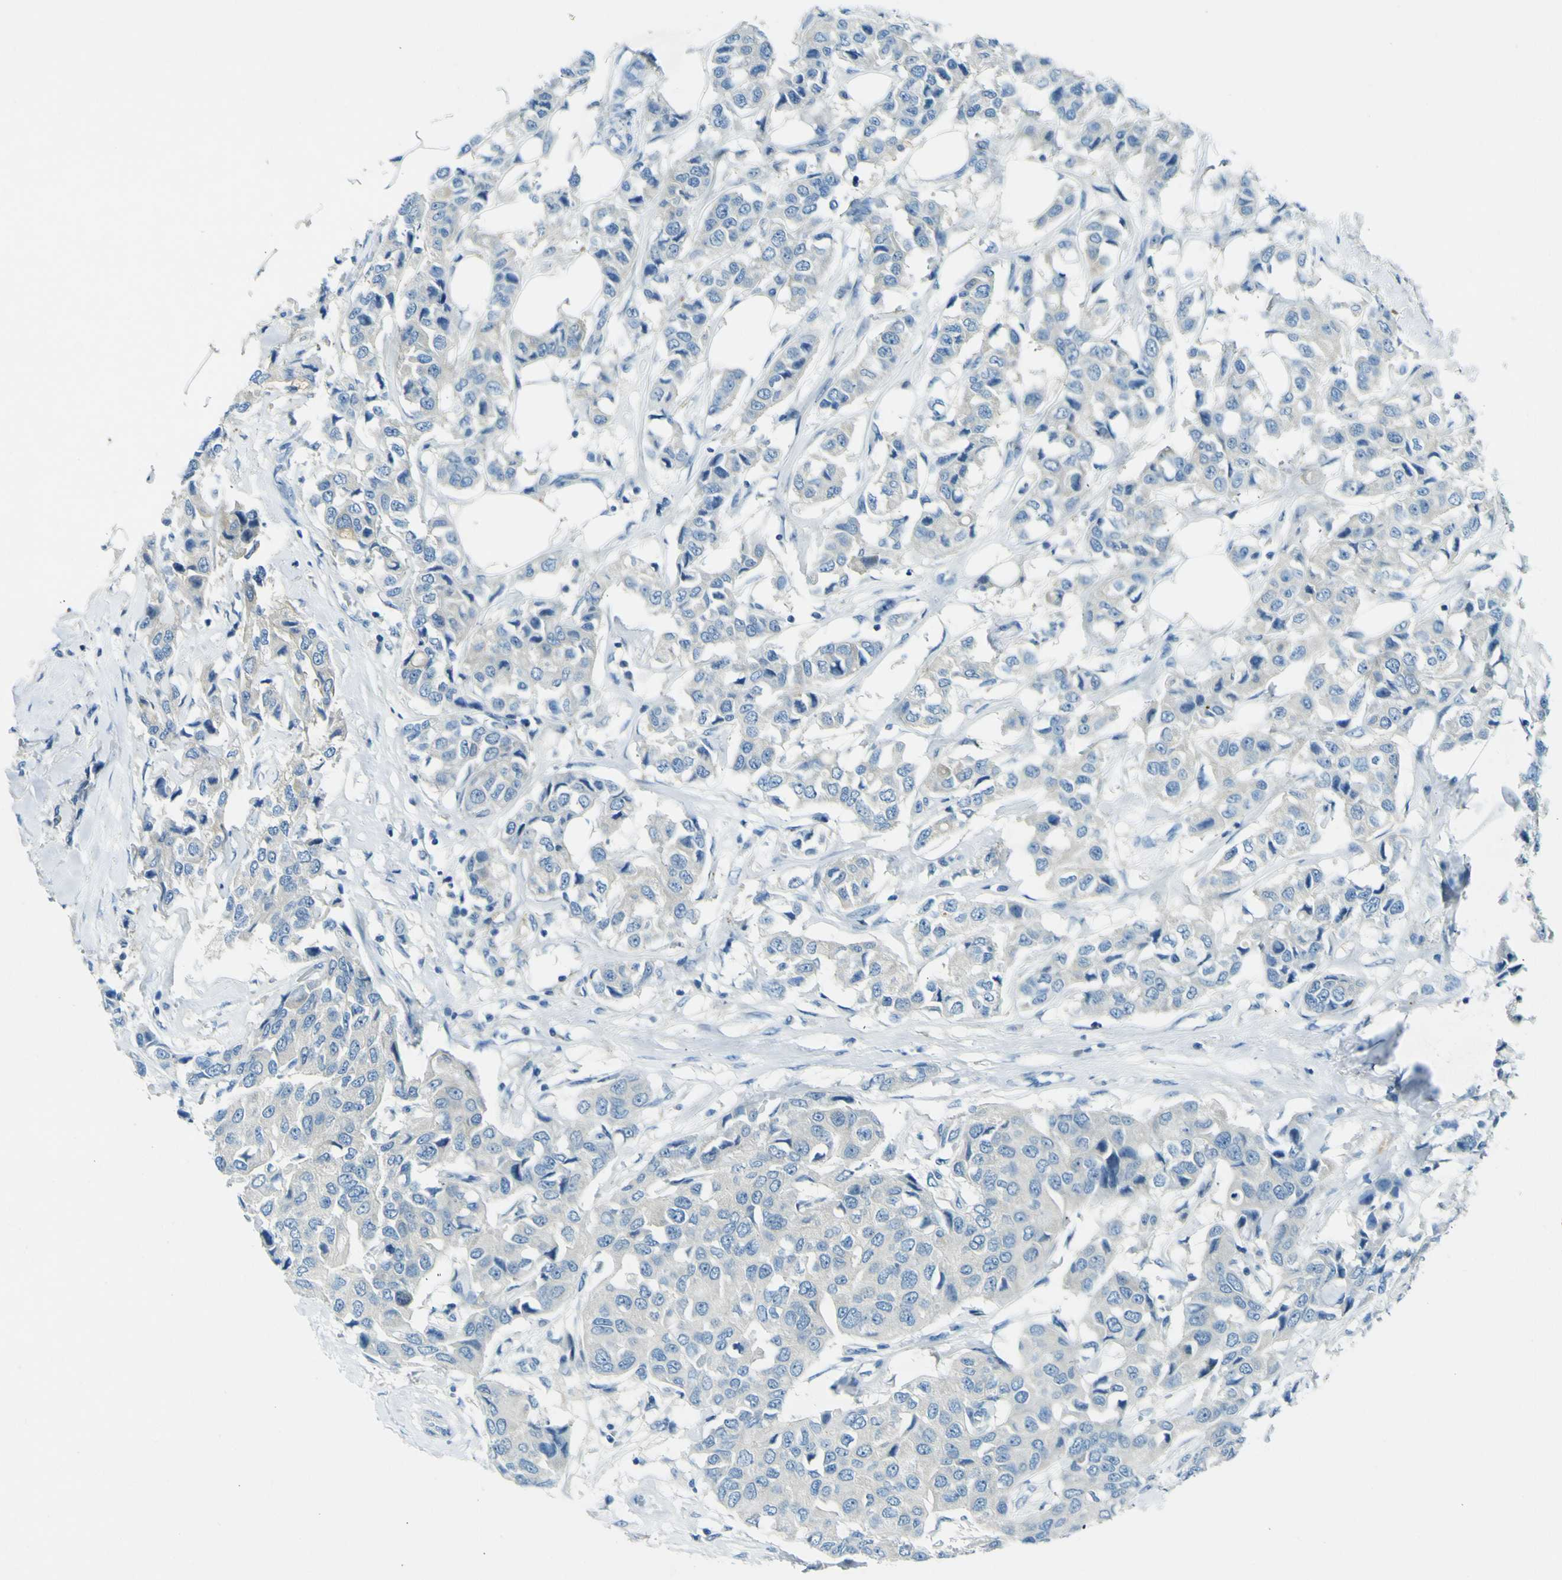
{"staining": {"intensity": "negative", "quantity": "none", "location": "none"}, "tissue": "breast cancer", "cell_type": "Tumor cells", "image_type": "cancer", "snomed": [{"axis": "morphology", "description": "Duct carcinoma"}, {"axis": "topography", "description": "Breast"}], "caption": "Breast infiltrating ductal carcinoma was stained to show a protein in brown. There is no significant expression in tumor cells.", "gene": "SORCS1", "patient": {"sex": "female", "age": 80}}